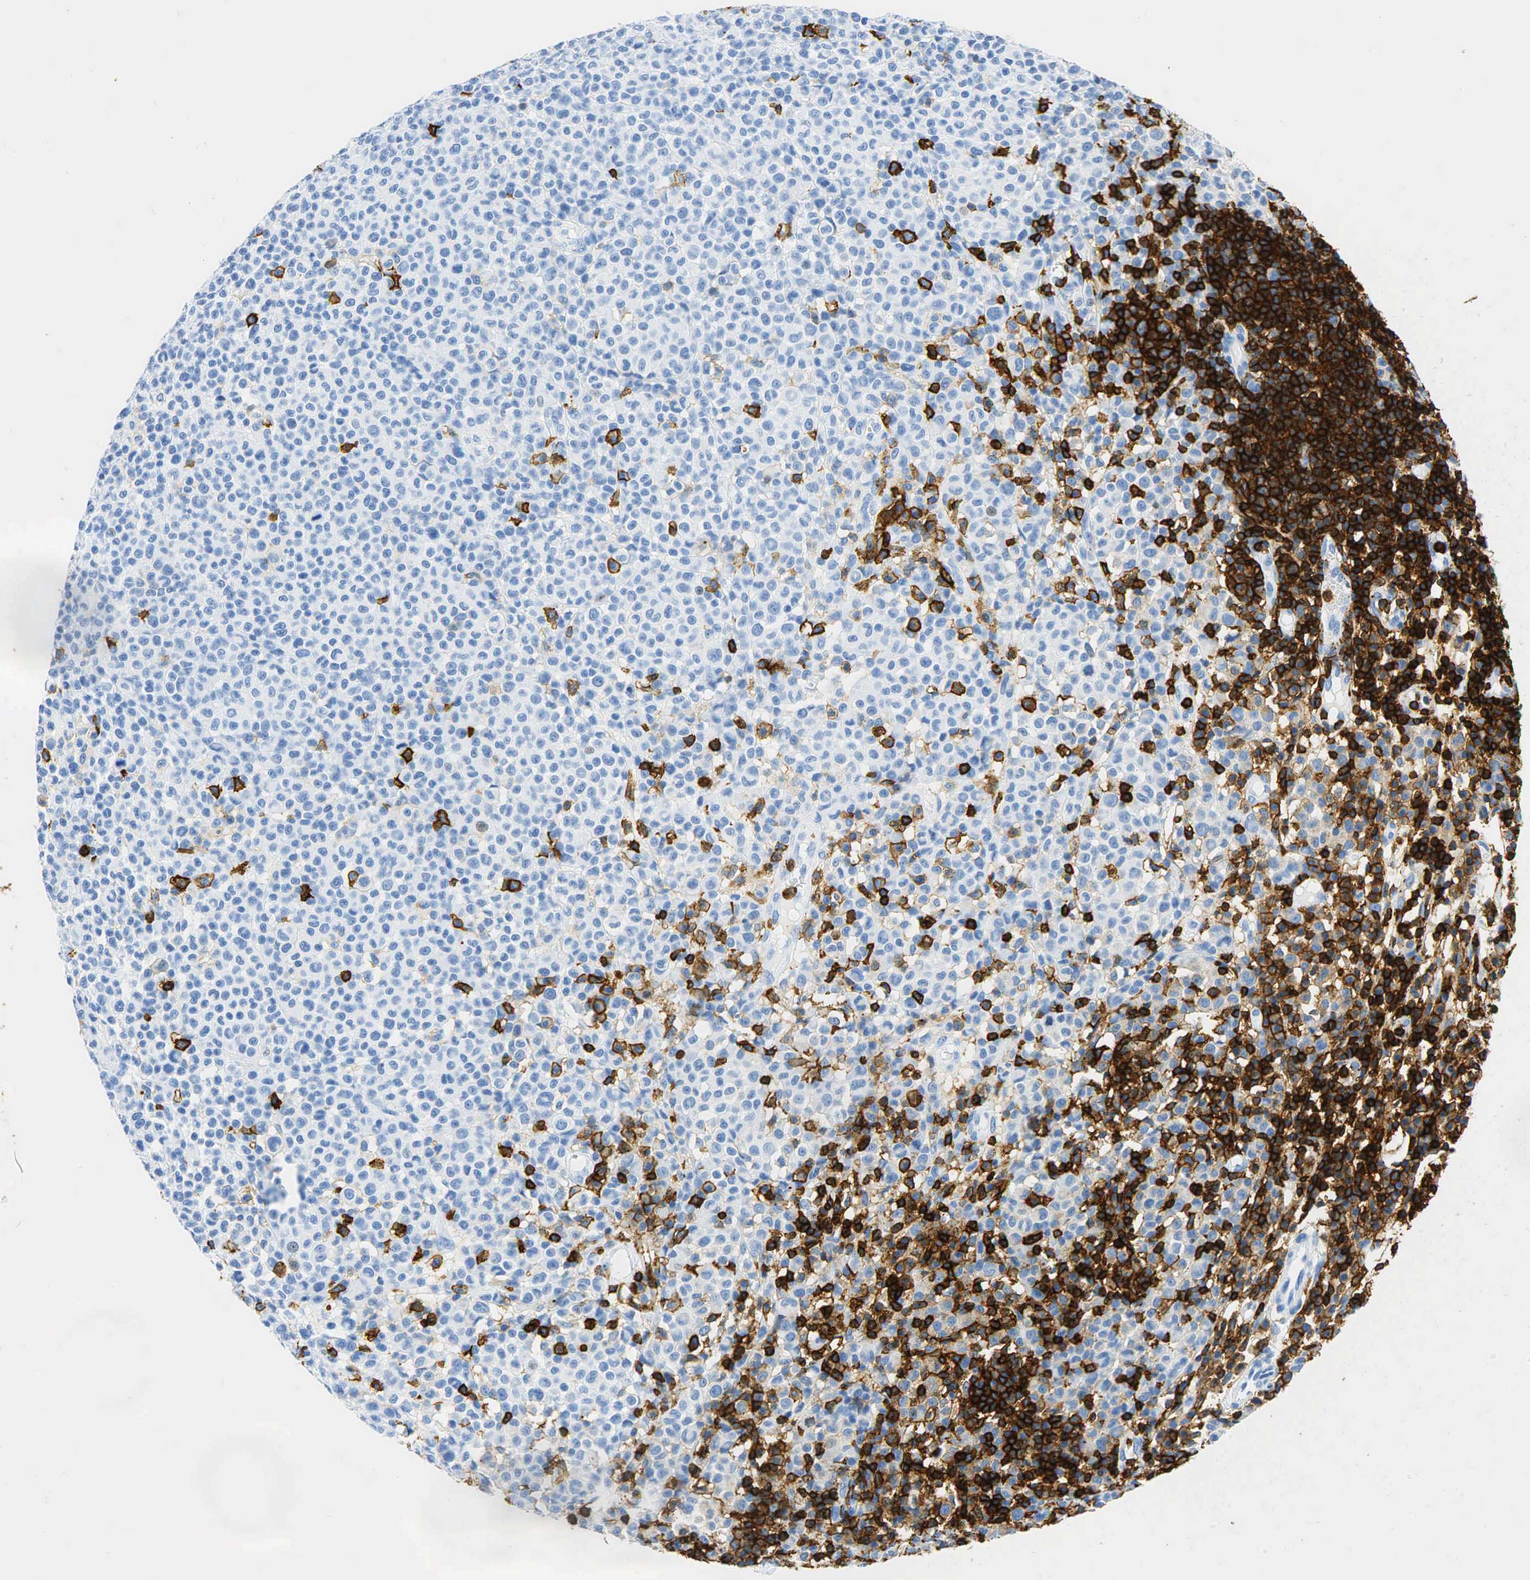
{"staining": {"intensity": "negative", "quantity": "none", "location": "none"}, "tissue": "melanoma", "cell_type": "Tumor cells", "image_type": "cancer", "snomed": [{"axis": "morphology", "description": "Malignant melanoma, Metastatic site"}, {"axis": "topography", "description": "Skin"}], "caption": "Protein analysis of malignant melanoma (metastatic site) demonstrates no significant expression in tumor cells.", "gene": "PTPRC", "patient": {"sex": "male", "age": 32}}